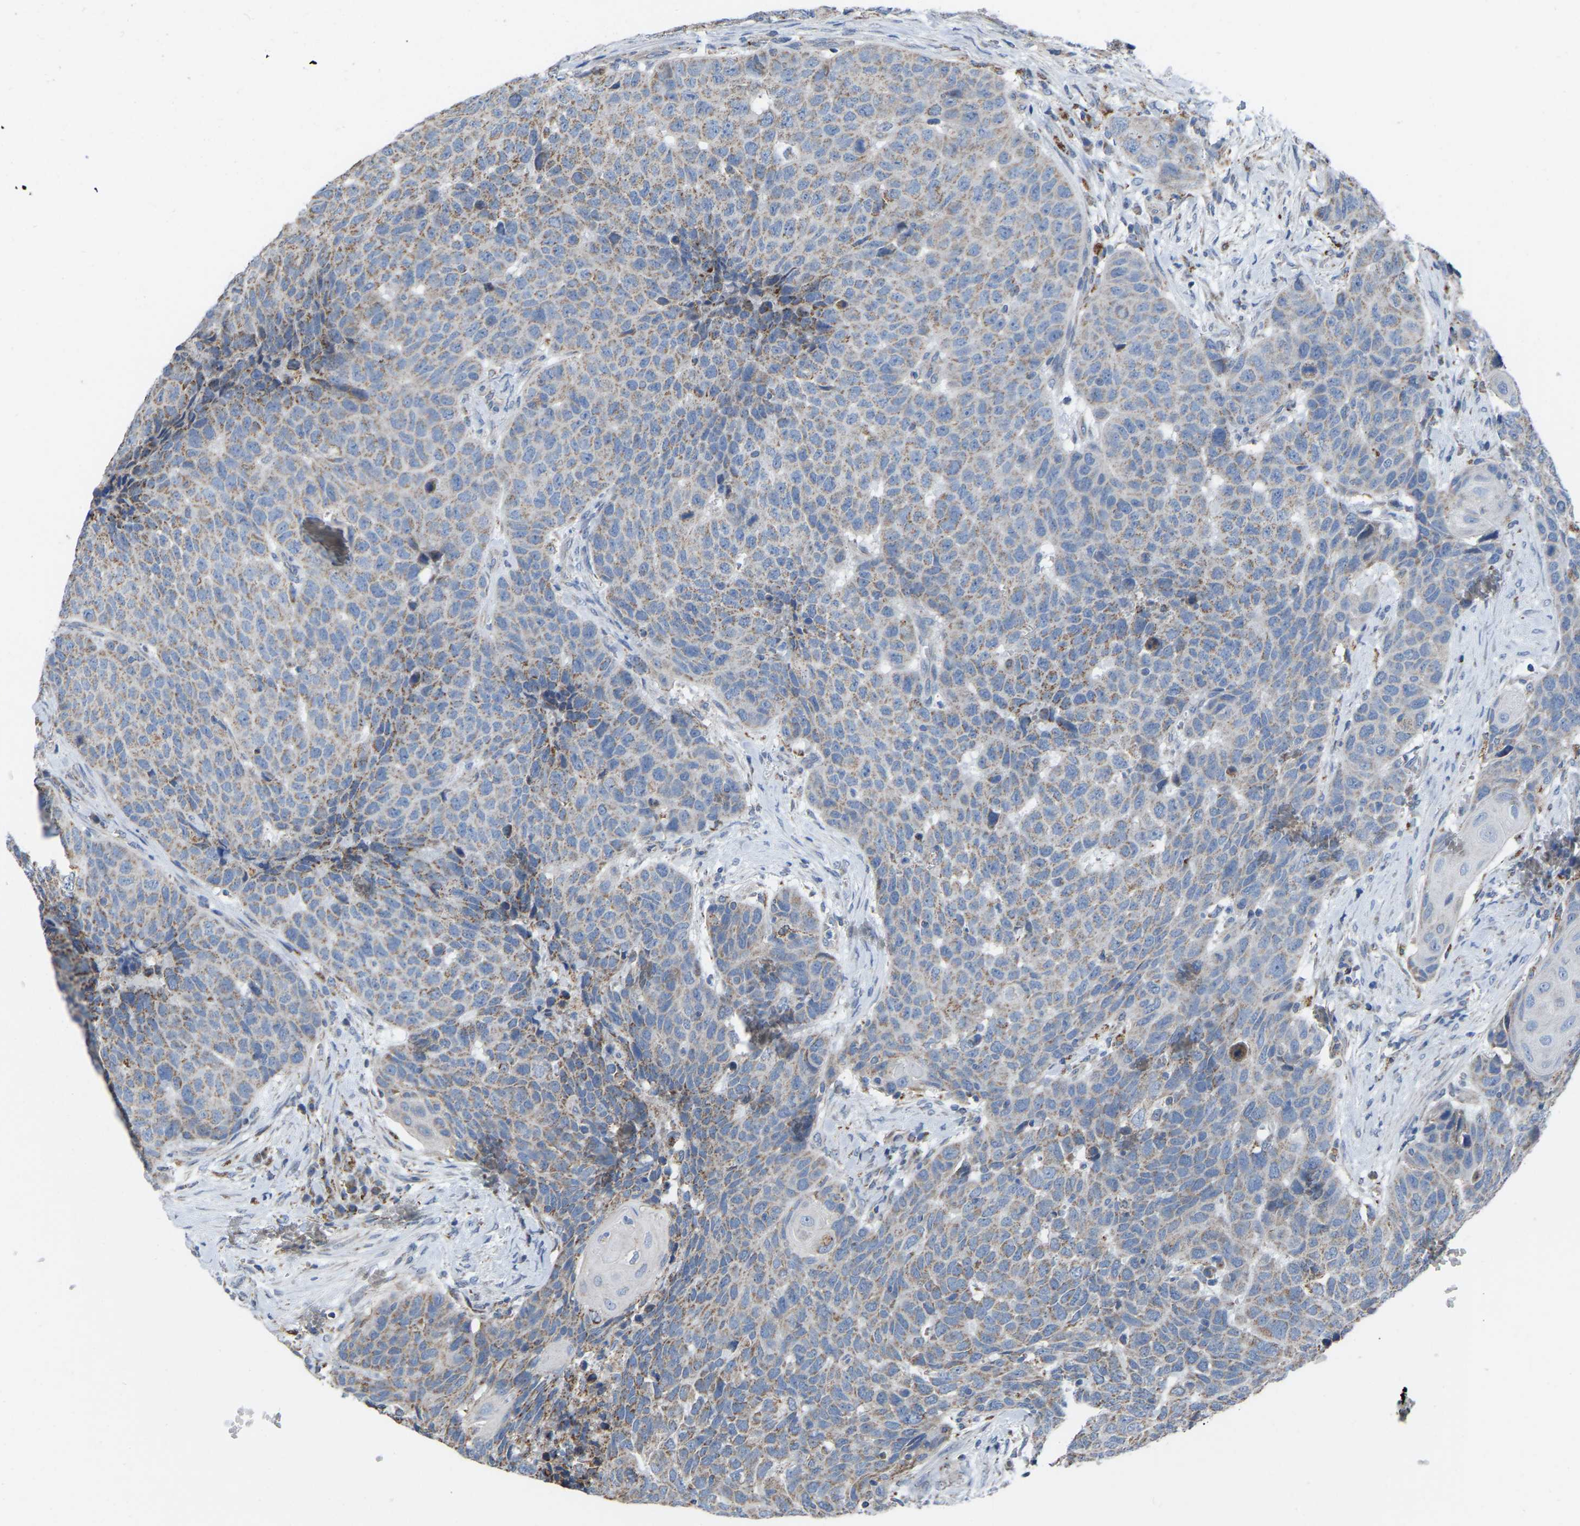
{"staining": {"intensity": "weak", "quantity": ">75%", "location": "cytoplasmic/membranous"}, "tissue": "head and neck cancer", "cell_type": "Tumor cells", "image_type": "cancer", "snomed": [{"axis": "morphology", "description": "Squamous cell carcinoma, NOS"}, {"axis": "topography", "description": "Head-Neck"}], "caption": "Human squamous cell carcinoma (head and neck) stained for a protein (brown) shows weak cytoplasmic/membranous positive staining in about >75% of tumor cells.", "gene": "BCL10", "patient": {"sex": "male", "age": 66}}